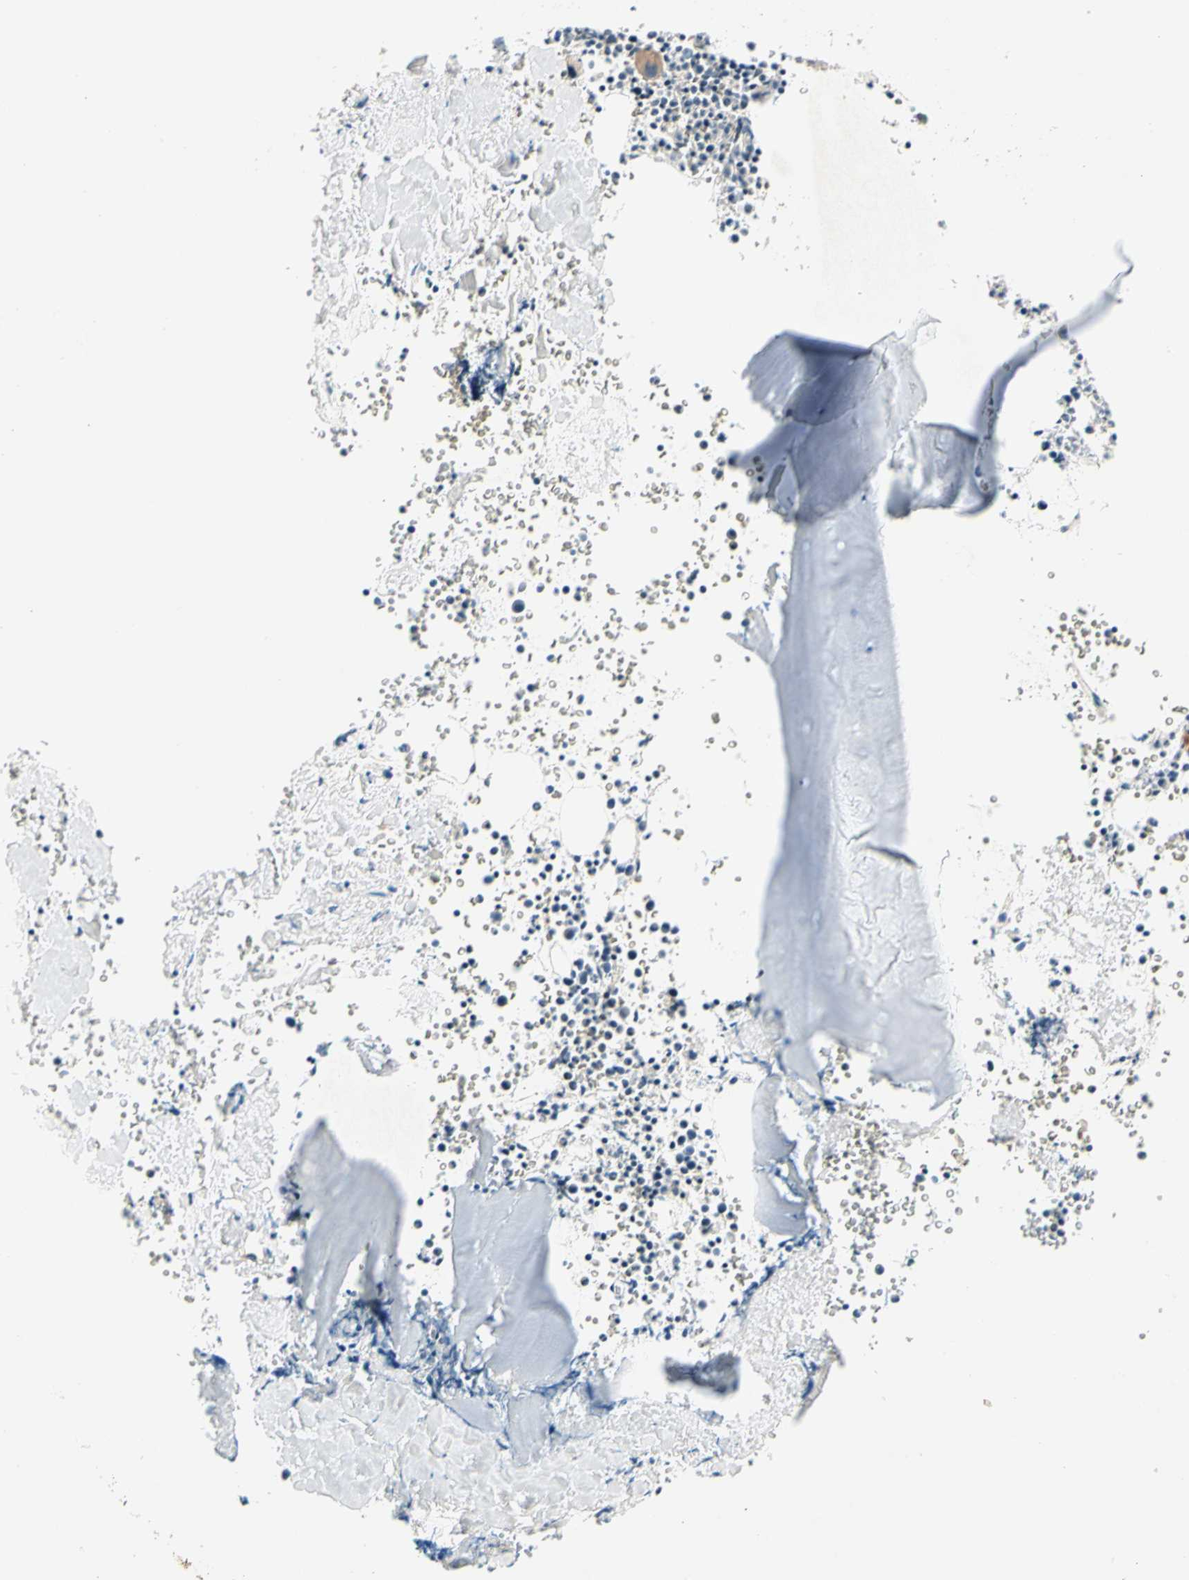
{"staining": {"intensity": "negative", "quantity": "none", "location": "none"}, "tissue": "bone marrow", "cell_type": "Hematopoietic cells", "image_type": "normal", "snomed": [{"axis": "morphology", "description": "Normal tissue, NOS"}, {"axis": "morphology", "description": "Inflammation, NOS"}, {"axis": "topography", "description": "Bone marrow"}], "caption": "High magnification brightfield microscopy of normal bone marrow stained with DAB (3,3'-diaminobenzidine) (brown) and counterstained with hematoxylin (blue): hematopoietic cells show no significant expression.", "gene": "GPR153", "patient": {"sex": "female", "age": 17}}